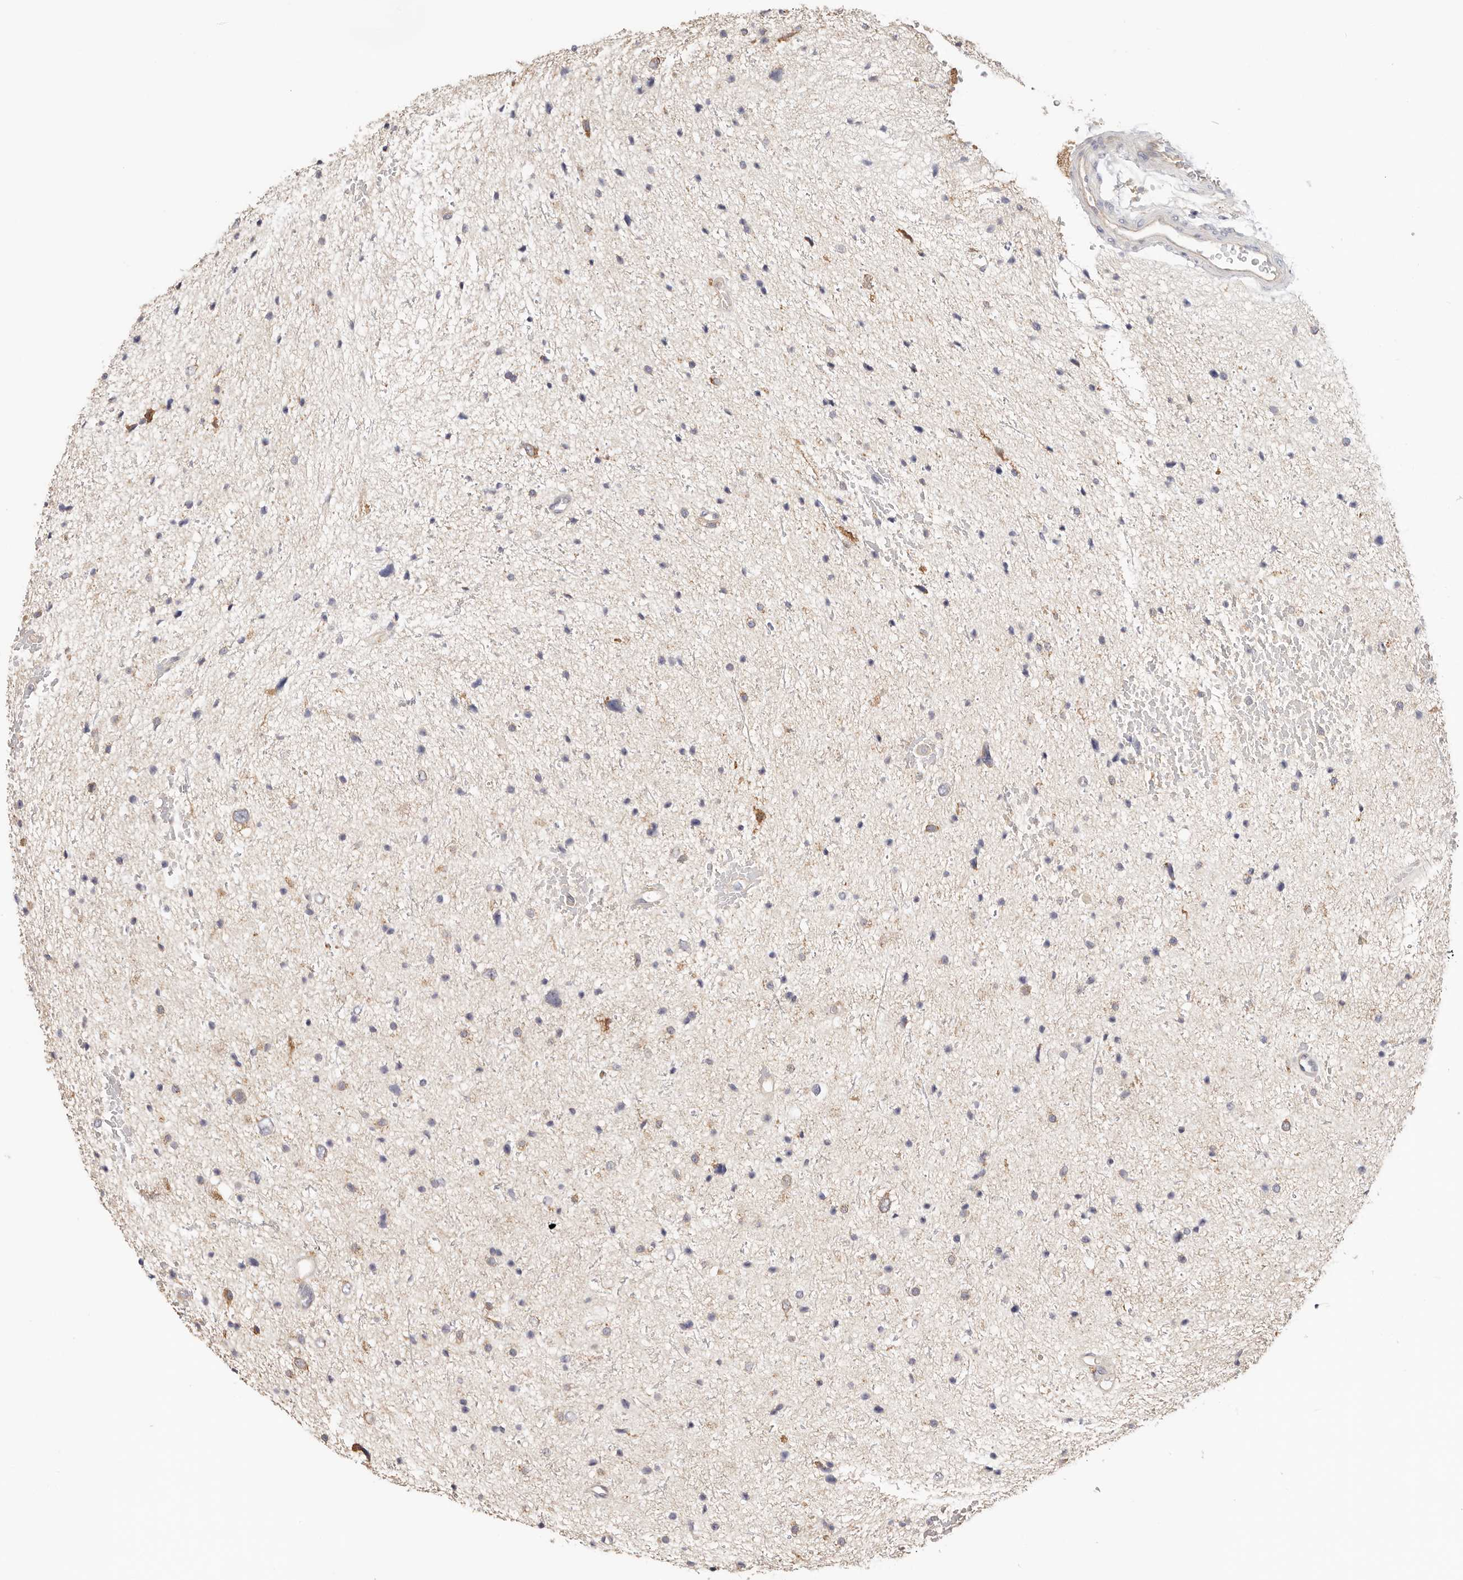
{"staining": {"intensity": "weak", "quantity": "25%-75%", "location": "cytoplasmic/membranous"}, "tissue": "glioma", "cell_type": "Tumor cells", "image_type": "cancer", "snomed": [{"axis": "morphology", "description": "Glioma, malignant, Low grade"}, {"axis": "topography", "description": "Brain"}], "caption": "IHC staining of low-grade glioma (malignant), which shows low levels of weak cytoplasmic/membranous expression in approximately 25%-75% of tumor cells indicating weak cytoplasmic/membranous protein positivity. The staining was performed using DAB (brown) for protein detection and nuclei were counterstained in hematoxylin (blue).", "gene": "AFDN", "patient": {"sex": "female", "age": 37}}